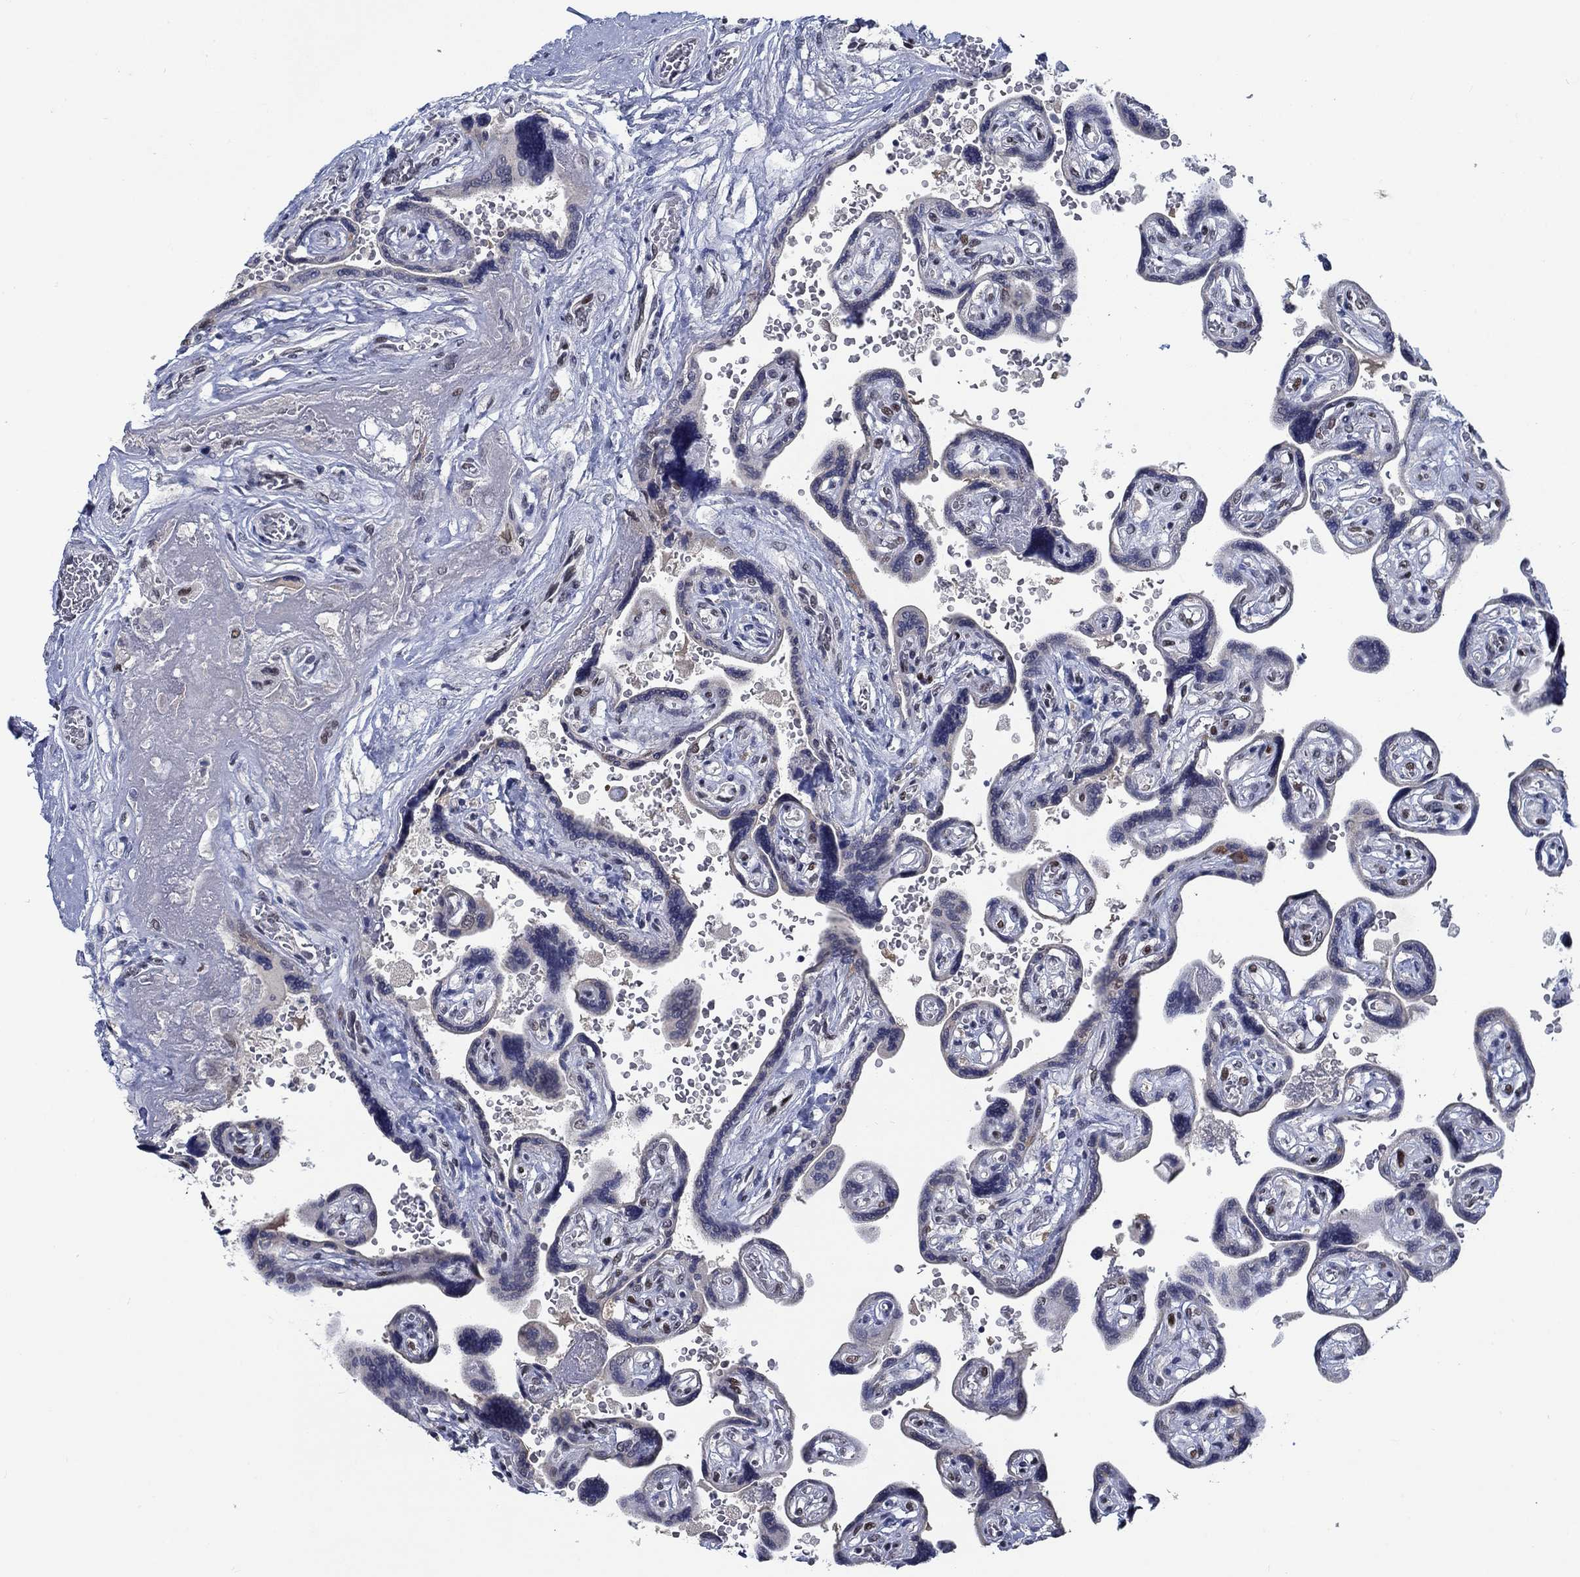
{"staining": {"intensity": "negative", "quantity": "none", "location": "none"}, "tissue": "placenta", "cell_type": "Decidual cells", "image_type": "normal", "snomed": [{"axis": "morphology", "description": "Normal tissue, NOS"}, {"axis": "topography", "description": "Placenta"}], "caption": "Immunohistochemistry (IHC) of unremarkable placenta demonstrates no staining in decidual cells.", "gene": "HTN1", "patient": {"sex": "female", "age": 32}}